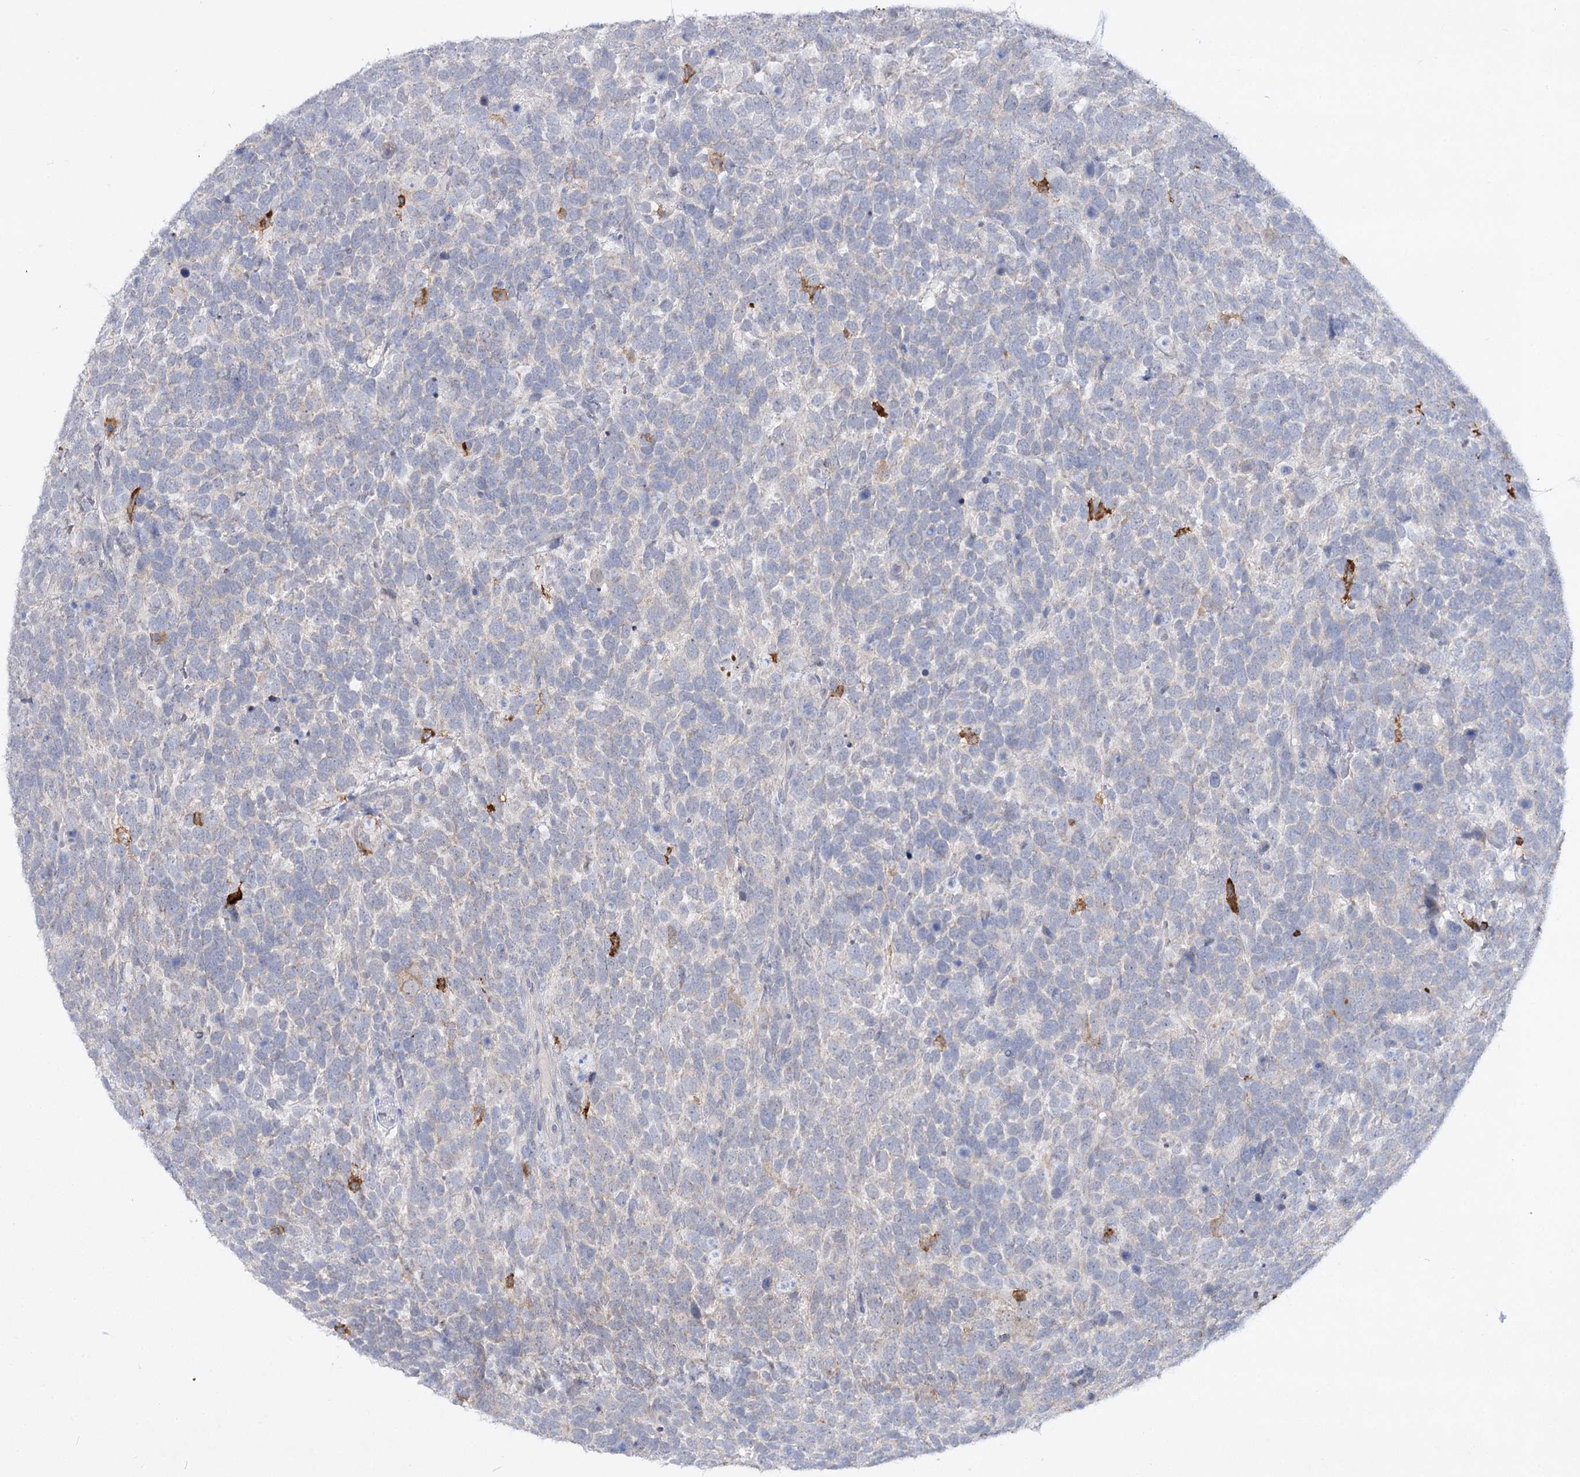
{"staining": {"intensity": "negative", "quantity": "none", "location": "none"}, "tissue": "urothelial cancer", "cell_type": "Tumor cells", "image_type": "cancer", "snomed": [{"axis": "morphology", "description": "Urothelial carcinoma, High grade"}, {"axis": "topography", "description": "Urinary bladder"}], "caption": "Immunohistochemical staining of human urothelial cancer shows no significant positivity in tumor cells. Brightfield microscopy of IHC stained with DAB (brown) and hematoxylin (blue), captured at high magnification.", "gene": "PIWIL4", "patient": {"sex": "female", "age": 82}}